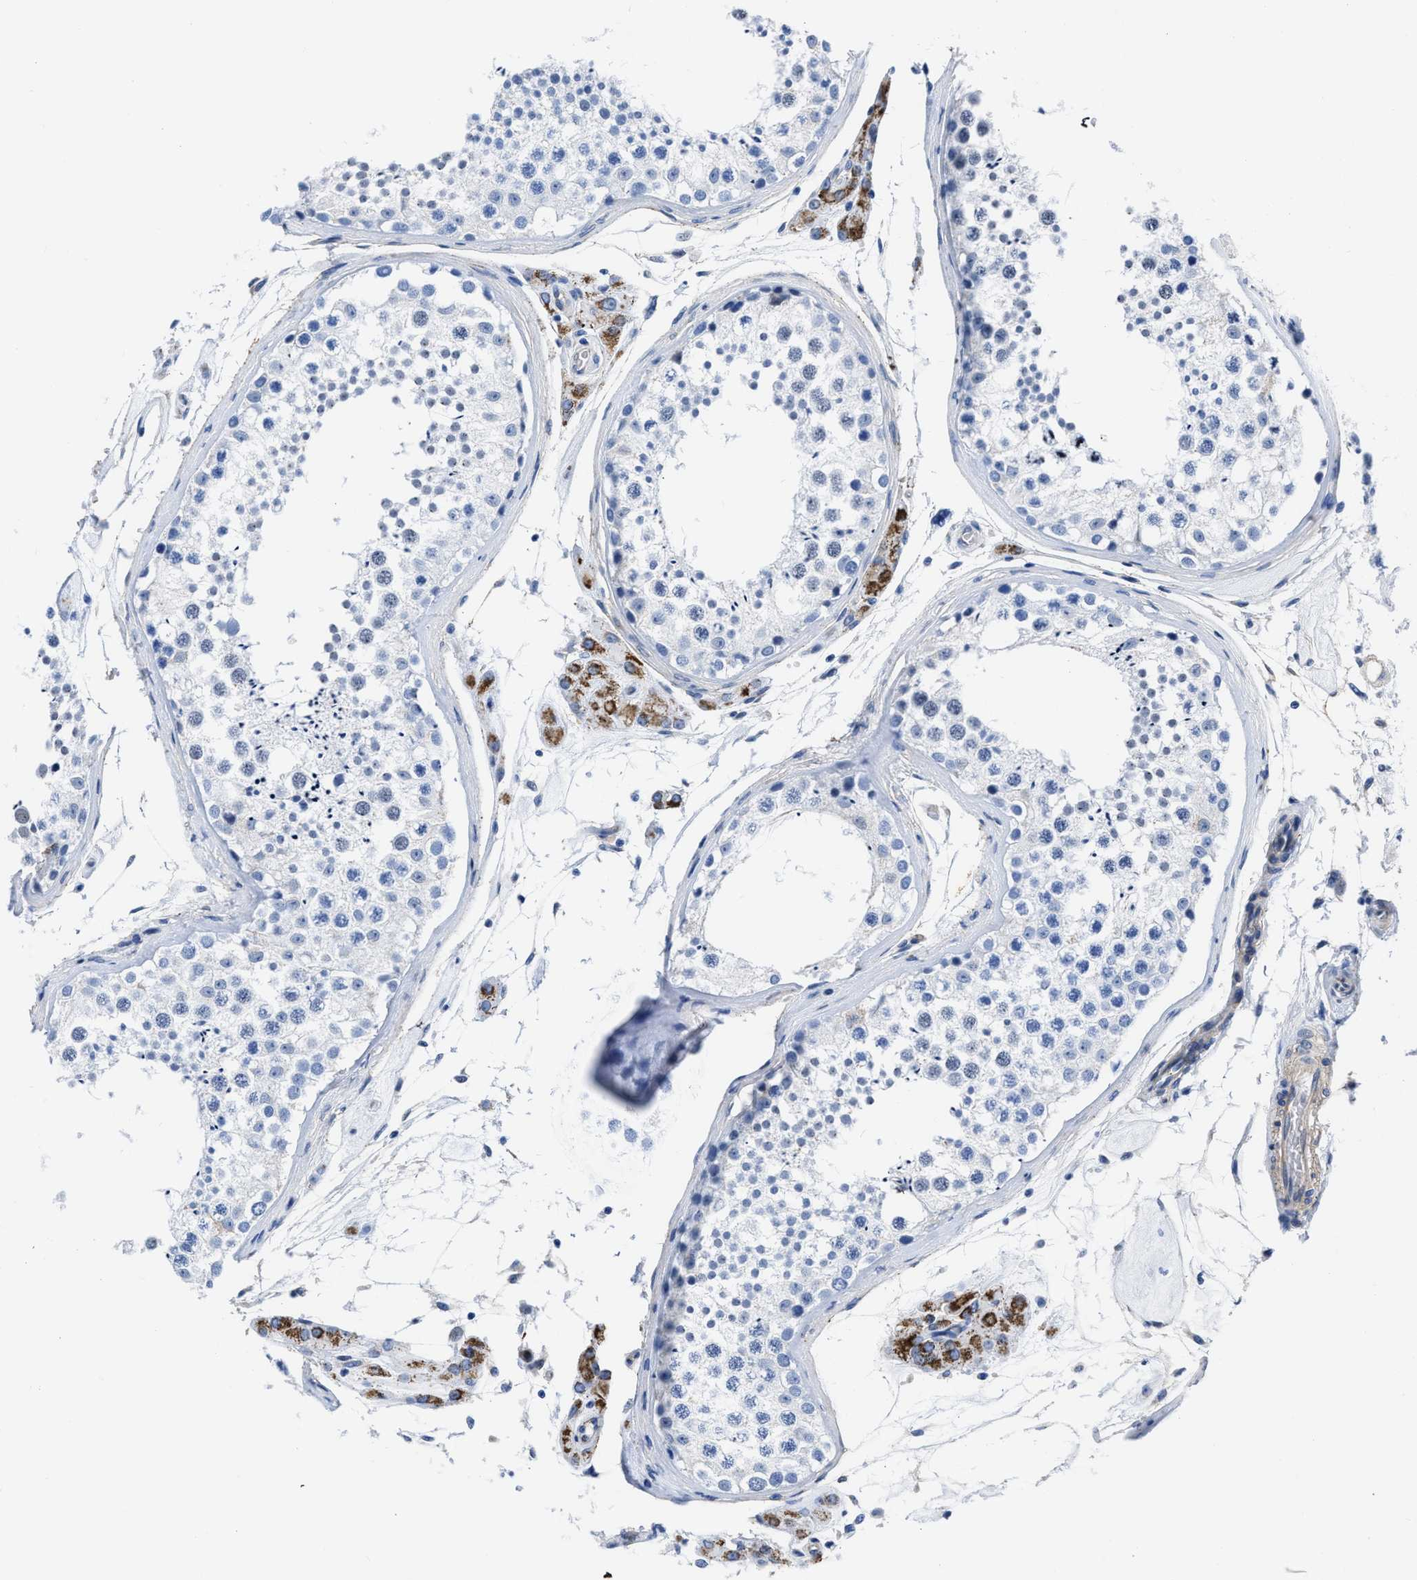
{"staining": {"intensity": "negative", "quantity": "none", "location": "none"}, "tissue": "testis", "cell_type": "Cells in seminiferous ducts", "image_type": "normal", "snomed": [{"axis": "morphology", "description": "Normal tissue, NOS"}, {"axis": "topography", "description": "Testis"}], "caption": "This micrograph is of unremarkable testis stained with IHC to label a protein in brown with the nuclei are counter-stained blue. There is no positivity in cells in seminiferous ducts. Brightfield microscopy of immunohistochemistry (IHC) stained with DAB (brown) and hematoxylin (blue), captured at high magnification.", "gene": "KCNMB3", "patient": {"sex": "male", "age": 46}}